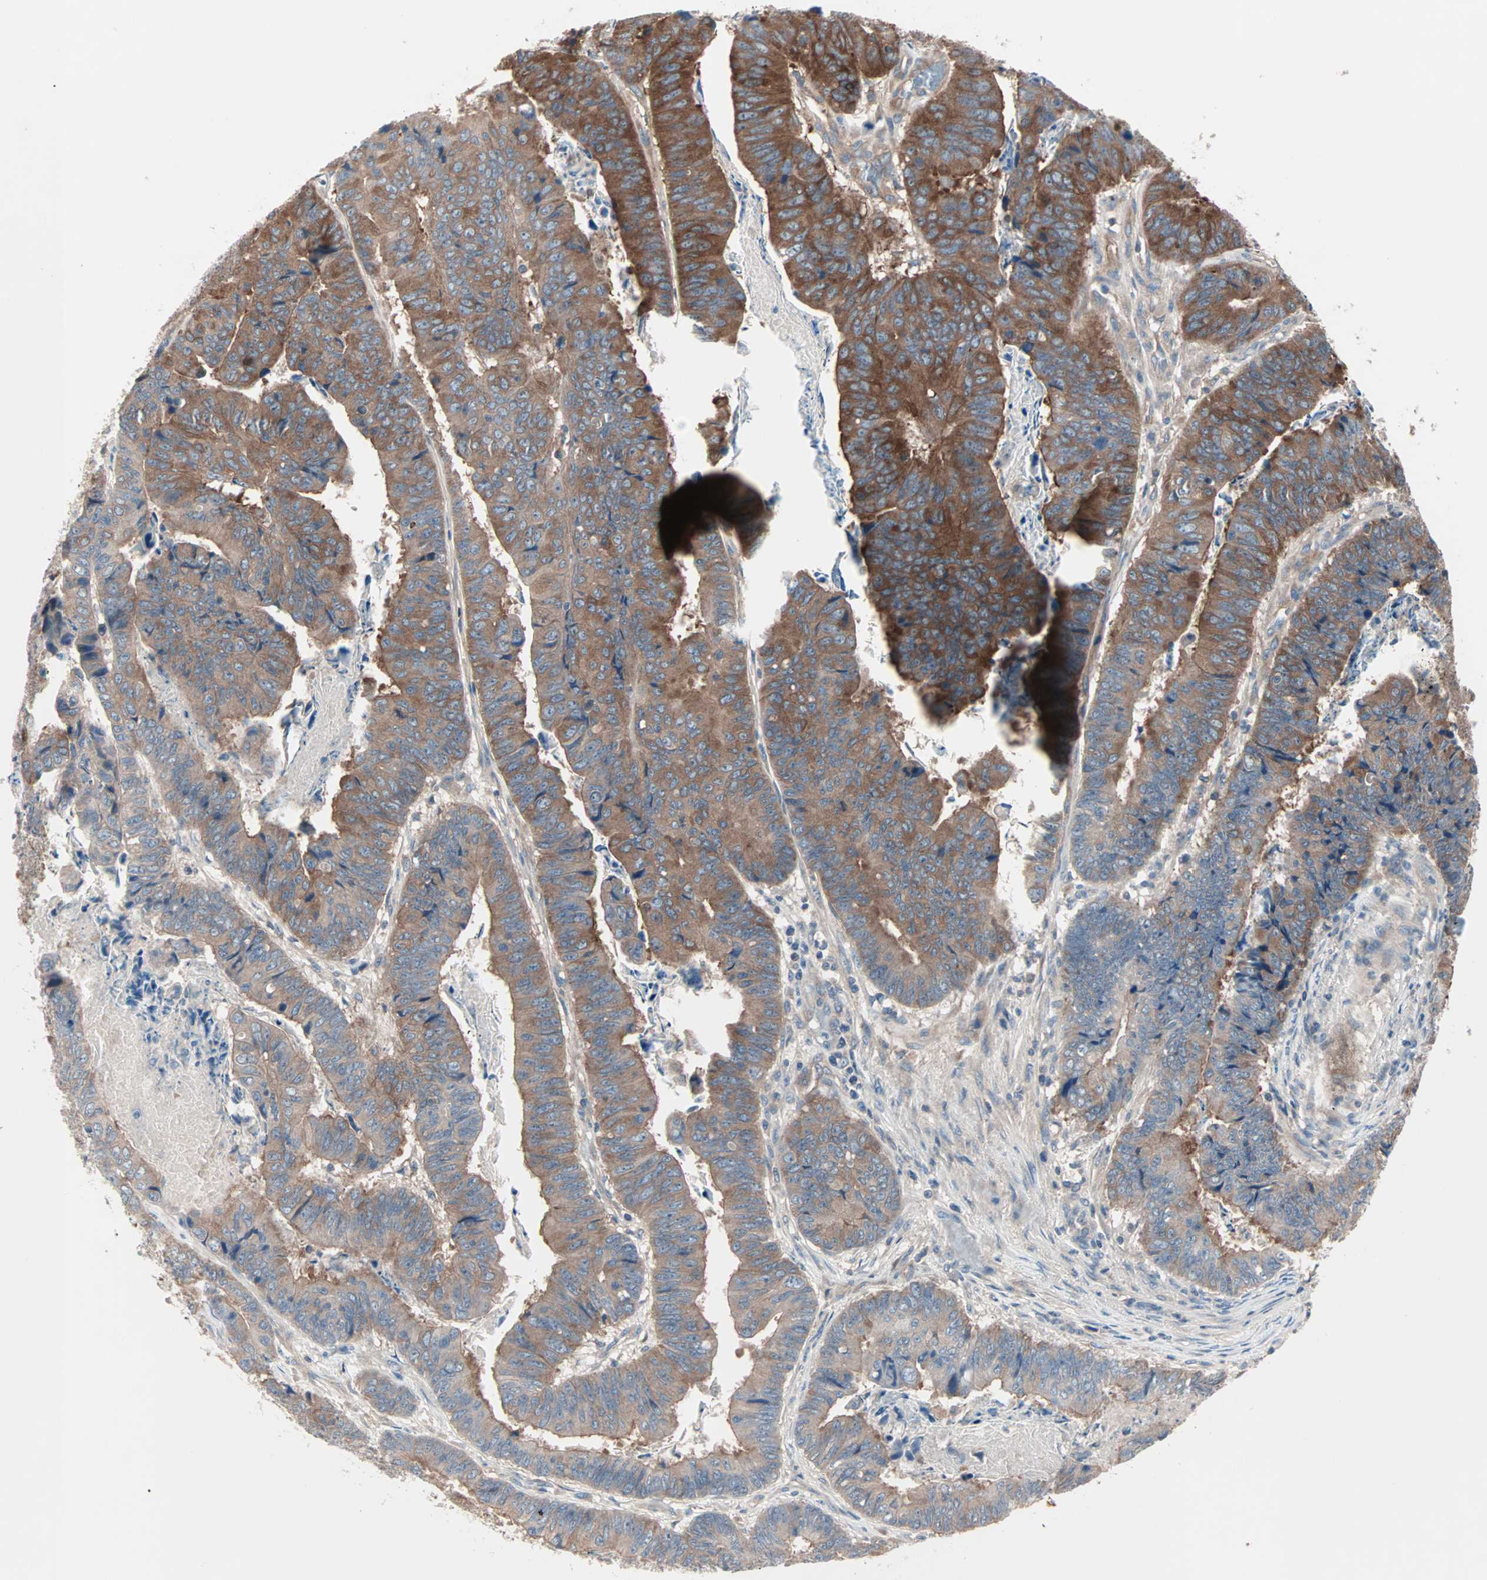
{"staining": {"intensity": "moderate", "quantity": ">75%", "location": "cytoplasmic/membranous"}, "tissue": "stomach cancer", "cell_type": "Tumor cells", "image_type": "cancer", "snomed": [{"axis": "morphology", "description": "Adenocarcinoma, NOS"}, {"axis": "topography", "description": "Stomach, lower"}], "caption": "Adenocarcinoma (stomach) stained with DAB (3,3'-diaminobenzidine) immunohistochemistry (IHC) demonstrates medium levels of moderate cytoplasmic/membranous positivity in about >75% of tumor cells.", "gene": "CAD", "patient": {"sex": "male", "age": 77}}